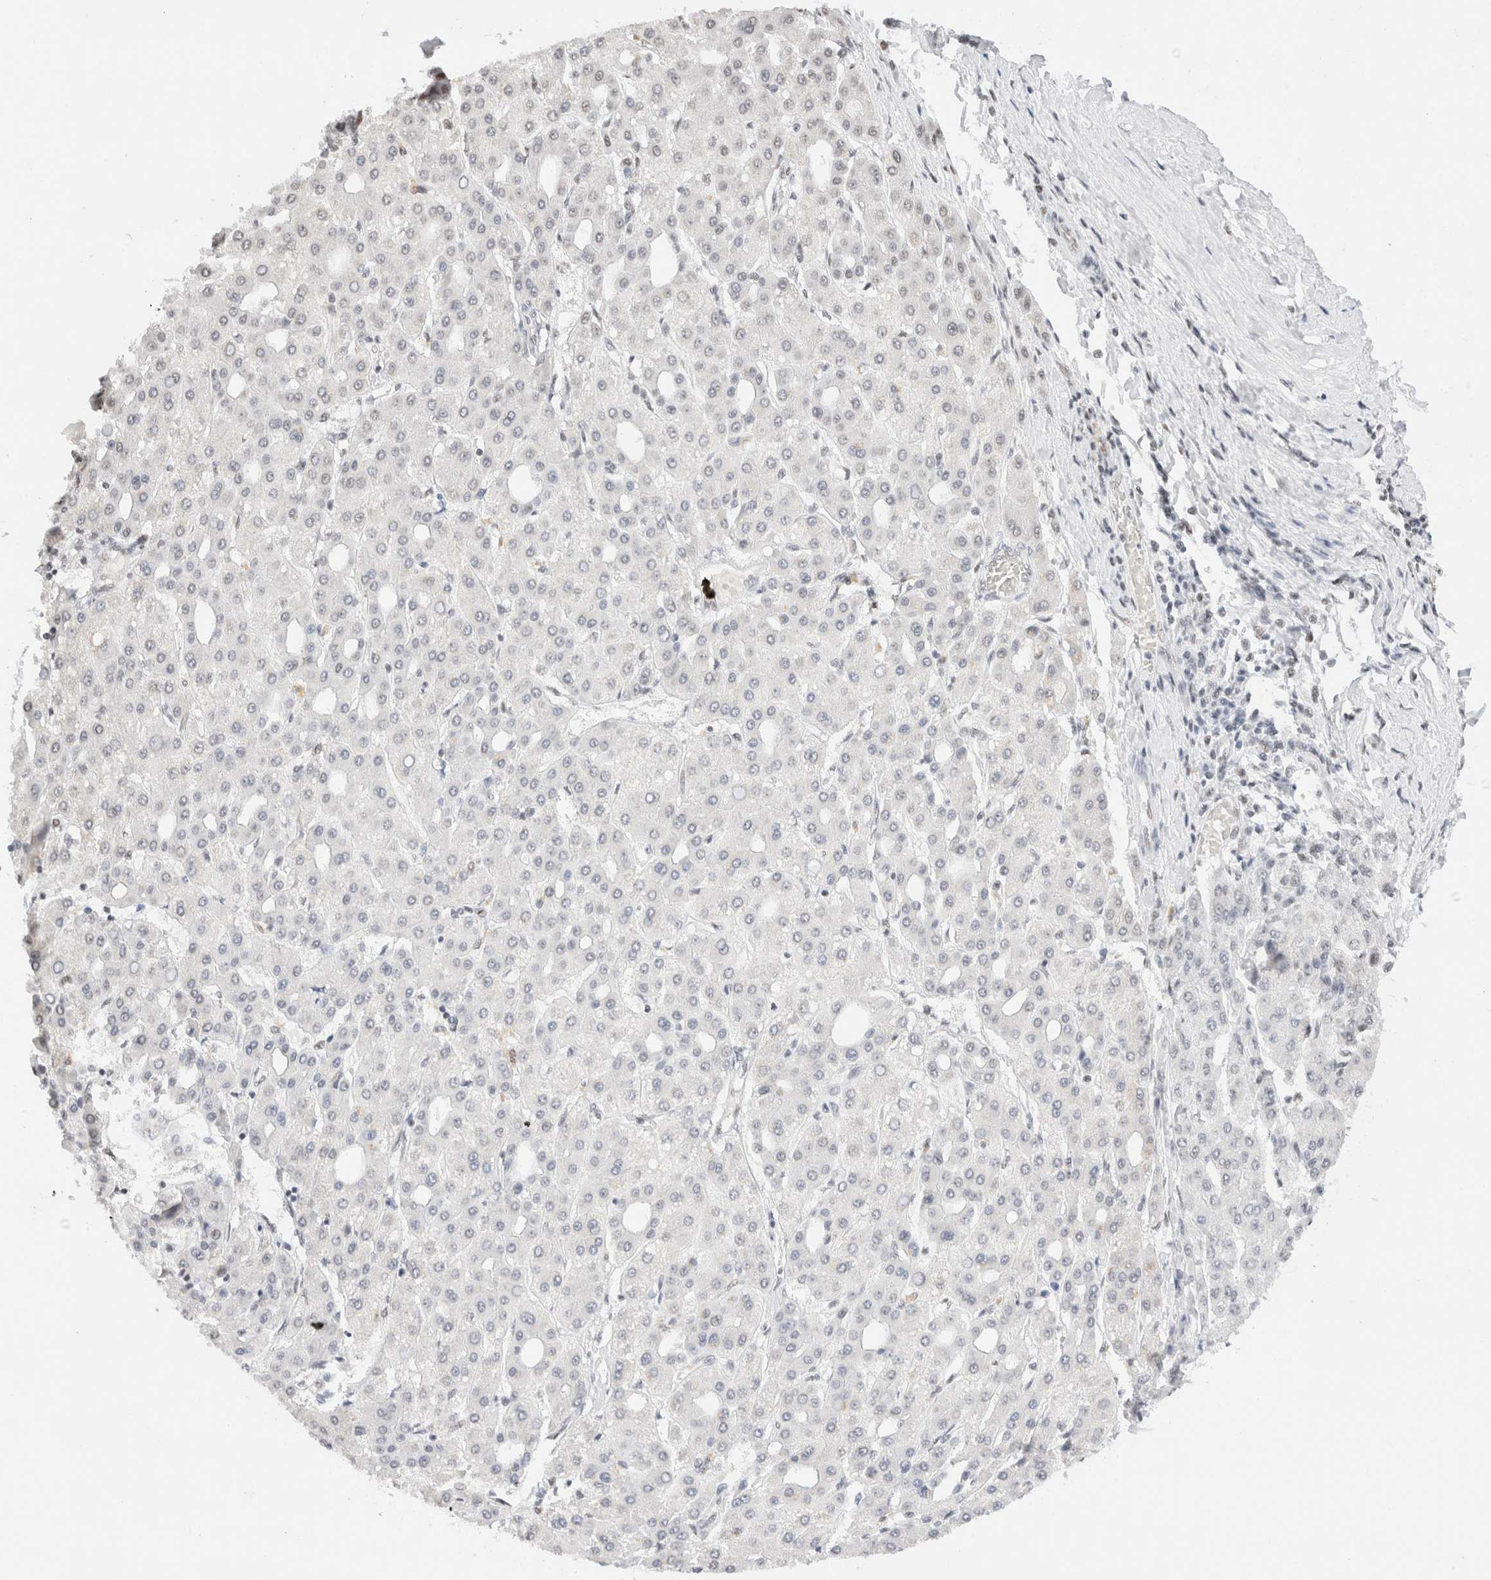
{"staining": {"intensity": "negative", "quantity": "none", "location": "none"}, "tissue": "liver cancer", "cell_type": "Tumor cells", "image_type": "cancer", "snomed": [{"axis": "morphology", "description": "Carcinoma, Hepatocellular, NOS"}, {"axis": "topography", "description": "Liver"}], "caption": "DAB immunohistochemical staining of hepatocellular carcinoma (liver) demonstrates no significant expression in tumor cells.", "gene": "SUPT3H", "patient": {"sex": "male", "age": 65}}